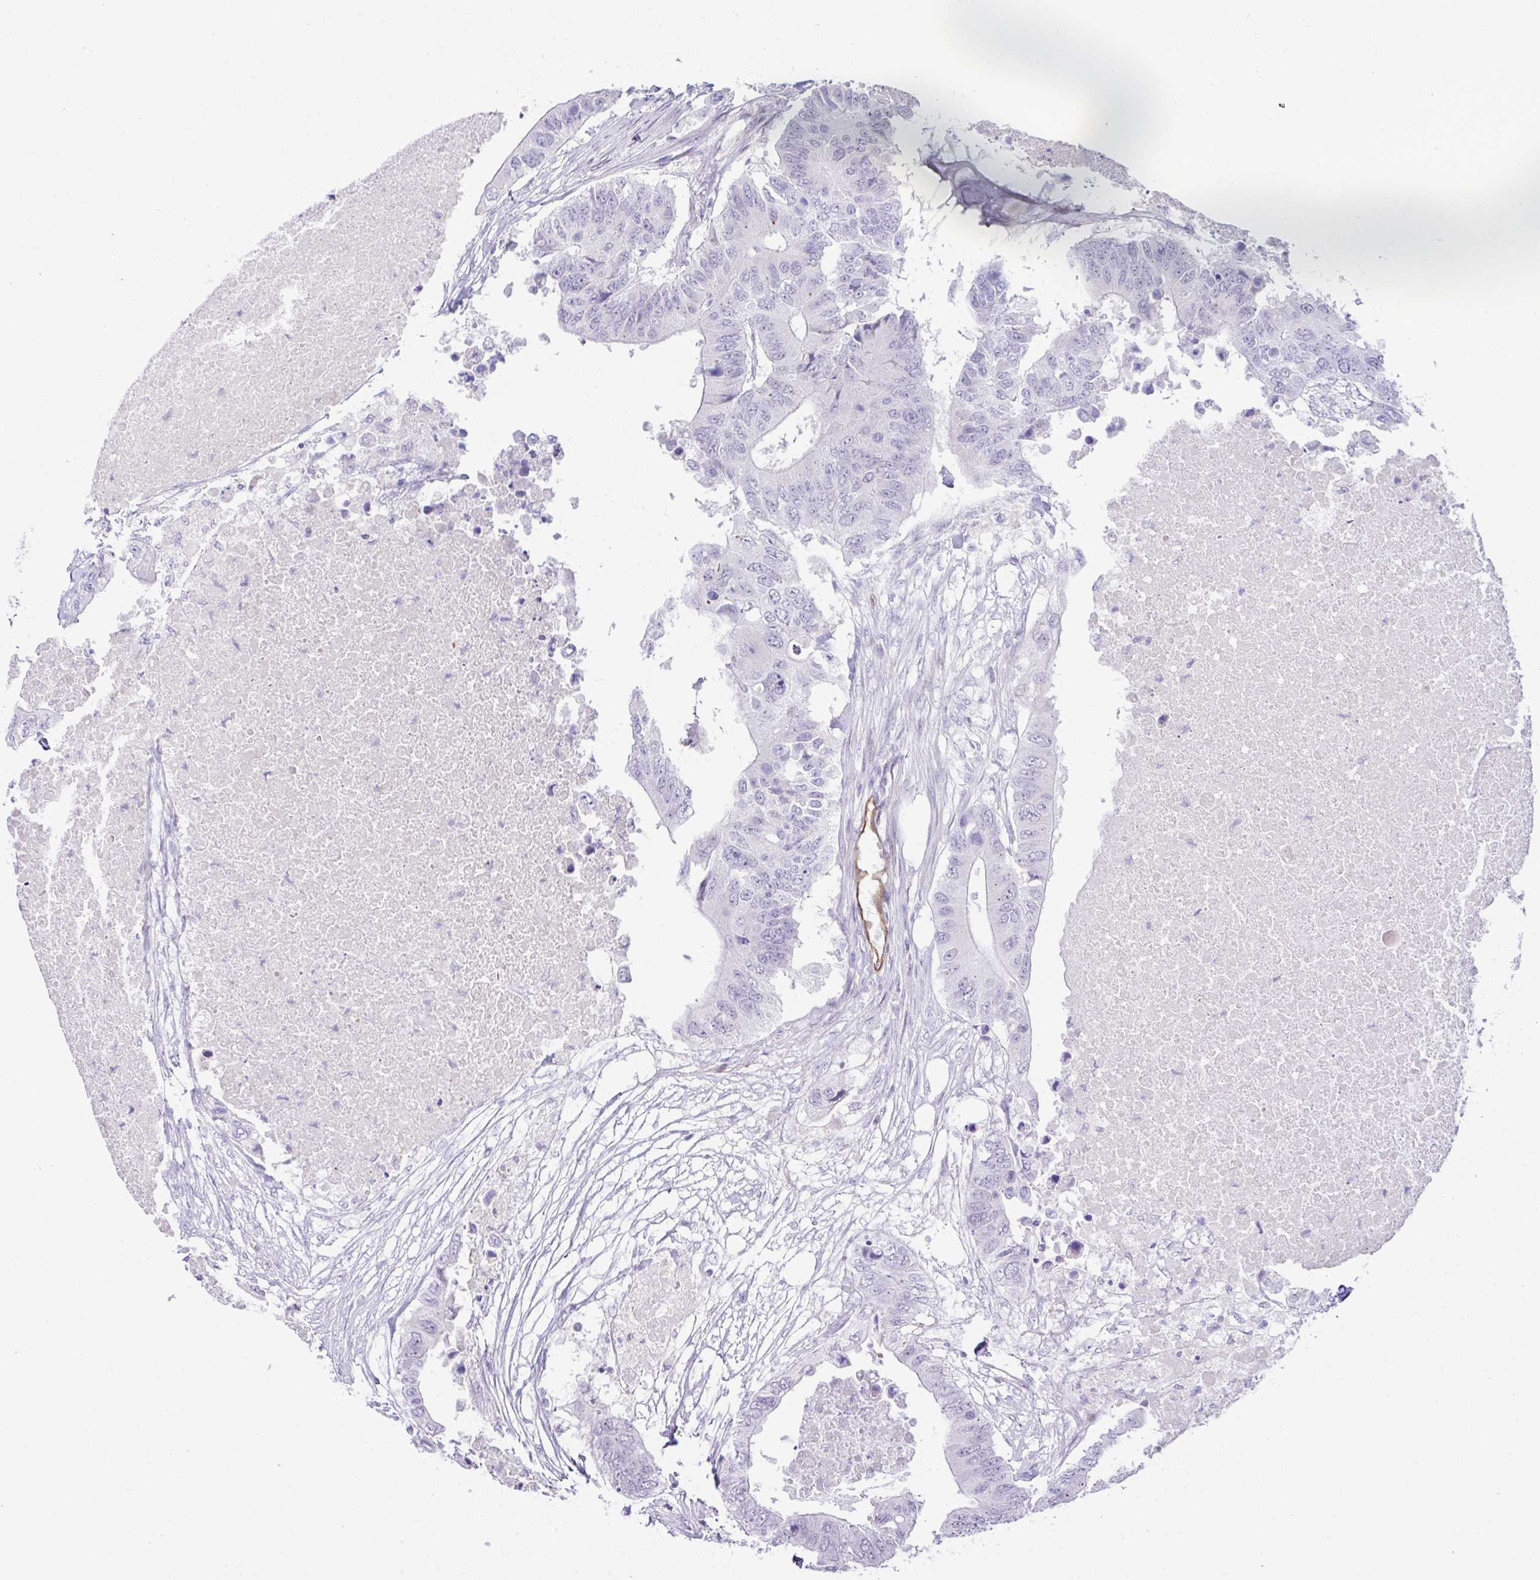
{"staining": {"intensity": "negative", "quantity": "none", "location": "none"}, "tissue": "colorectal cancer", "cell_type": "Tumor cells", "image_type": "cancer", "snomed": [{"axis": "morphology", "description": "Adenocarcinoma, NOS"}, {"axis": "topography", "description": "Colon"}], "caption": "Tumor cells are negative for brown protein staining in colorectal cancer (adenocarcinoma).", "gene": "FBXO34", "patient": {"sex": "male", "age": 71}}